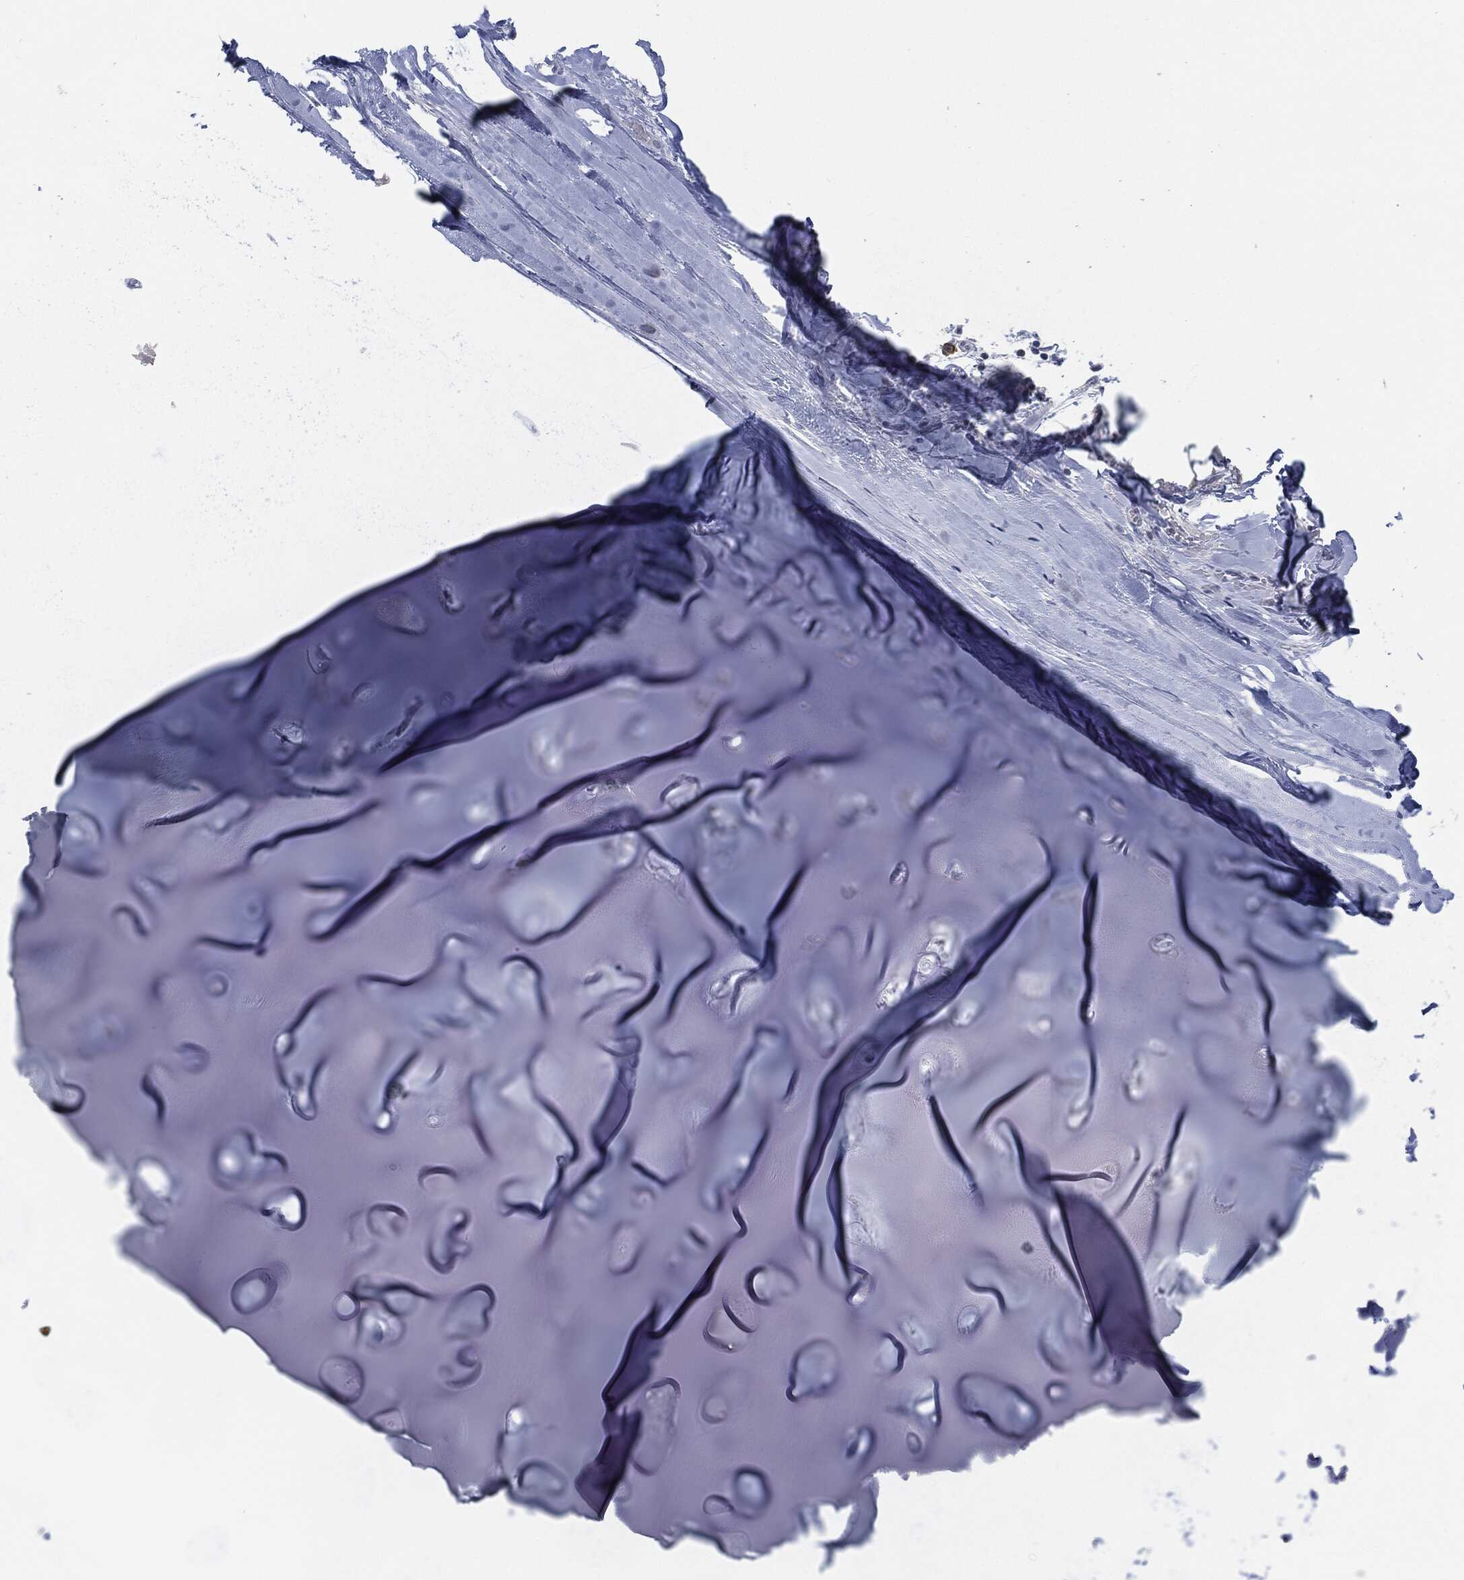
{"staining": {"intensity": "negative", "quantity": "none", "location": "none"}, "tissue": "adipose tissue", "cell_type": "Adipocytes", "image_type": "normal", "snomed": [{"axis": "morphology", "description": "Normal tissue, NOS"}, {"axis": "topography", "description": "Cartilage tissue"}], "caption": "Immunohistochemical staining of unremarkable human adipose tissue reveals no significant positivity in adipocytes. The staining is performed using DAB (3,3'-diaminobenzidine) brown chromogen with nuclei counter-stained in using hematoxylin.", "gene": "PROM1", "patient": {"sex": "male", "age": 81}}